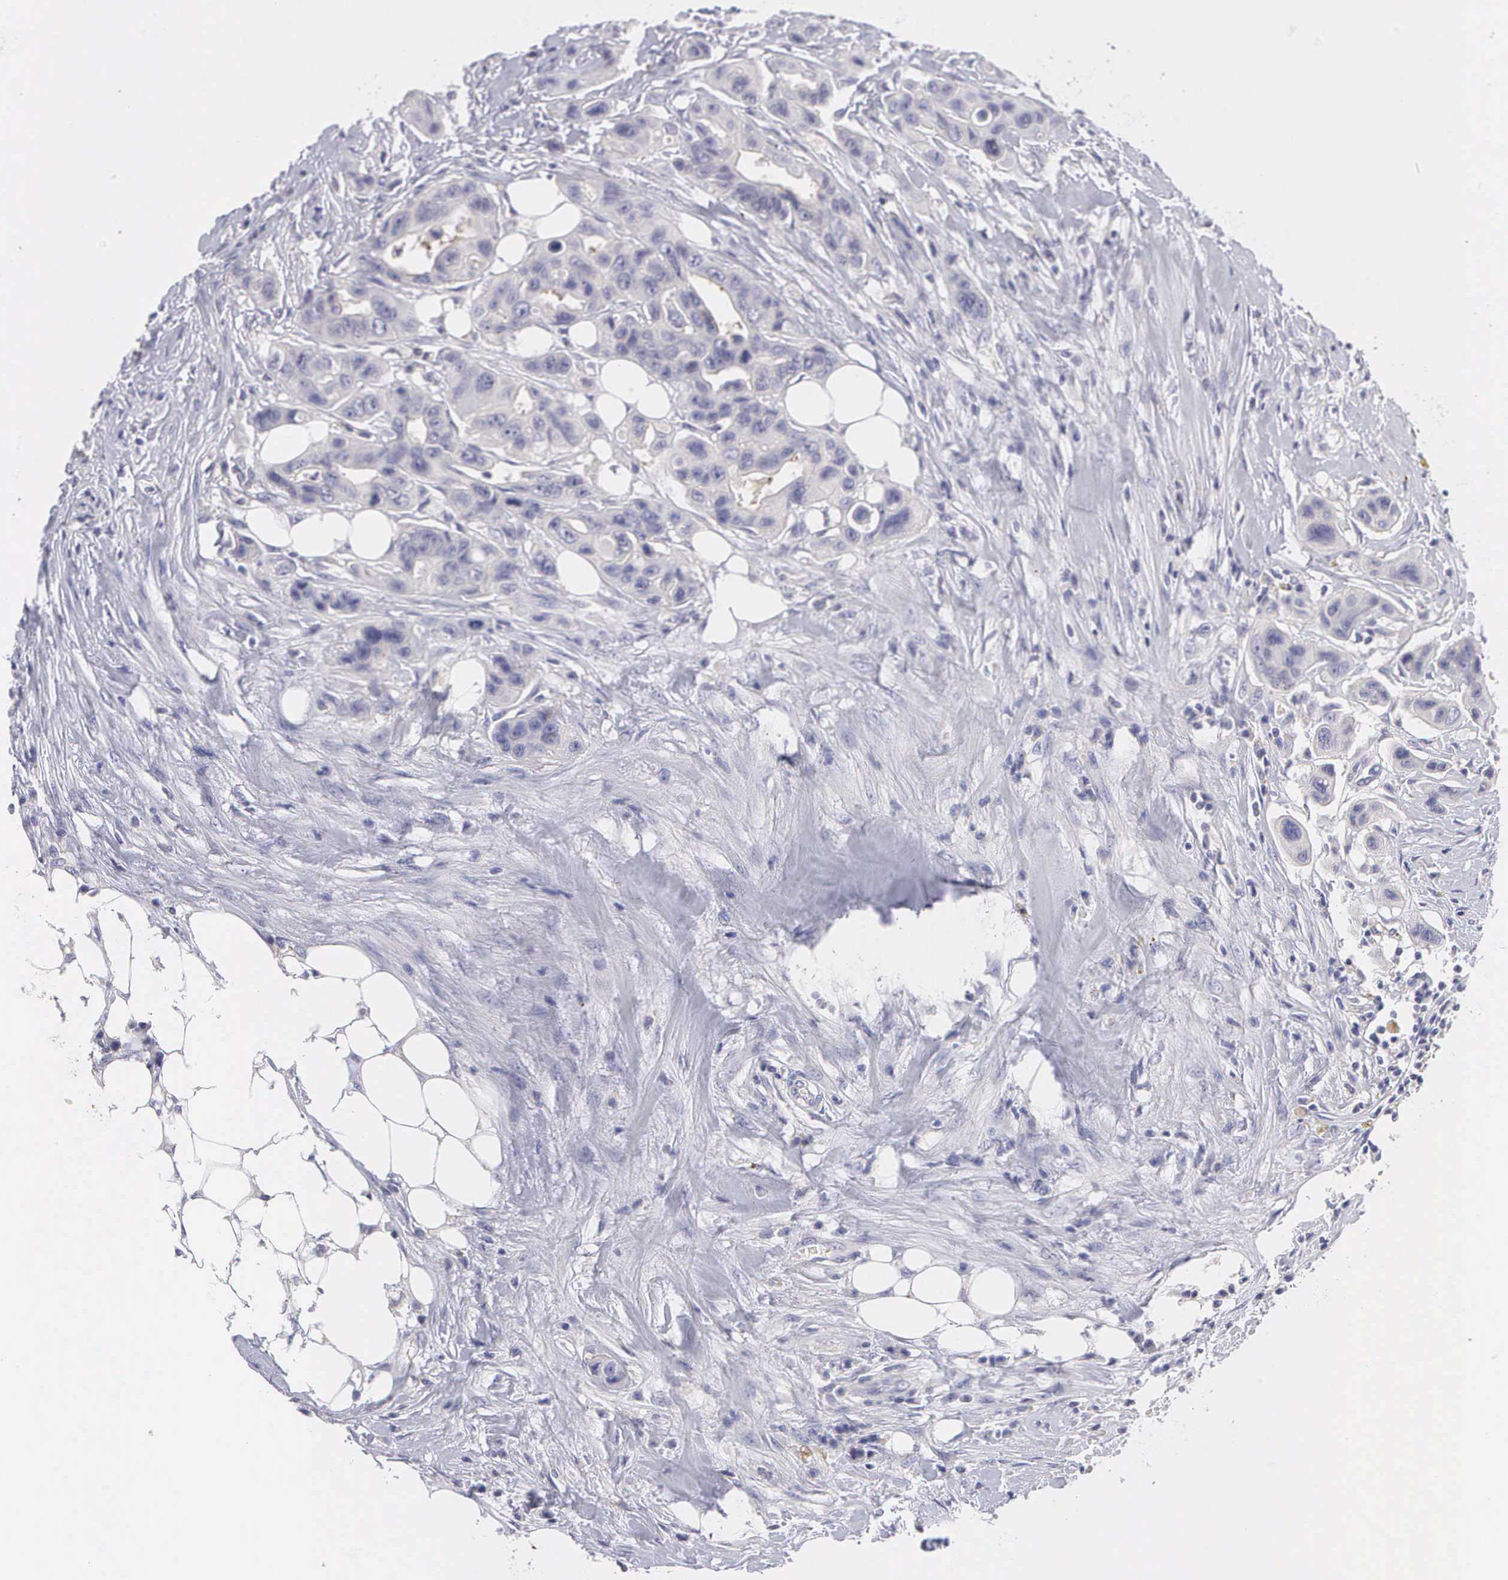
{"staining": {"intensity": "negative", "quantity": "none", "location": "none"}, "tissue": "colorectal cancer", "cell_type": "Tumor cells", "image_type": "cancer", "snomed": [{"axis": "morphology", "description": "Adenocarcinoma, NOS"}, {"axis": "topography", "description": "Colon"}], "caption": "This is an immunohistochemistry (IHC) image of colorectal cancer. There is no expression in tumor cells.", "gene": "CLU", "patient": {"sex": "female", "age": 70}}